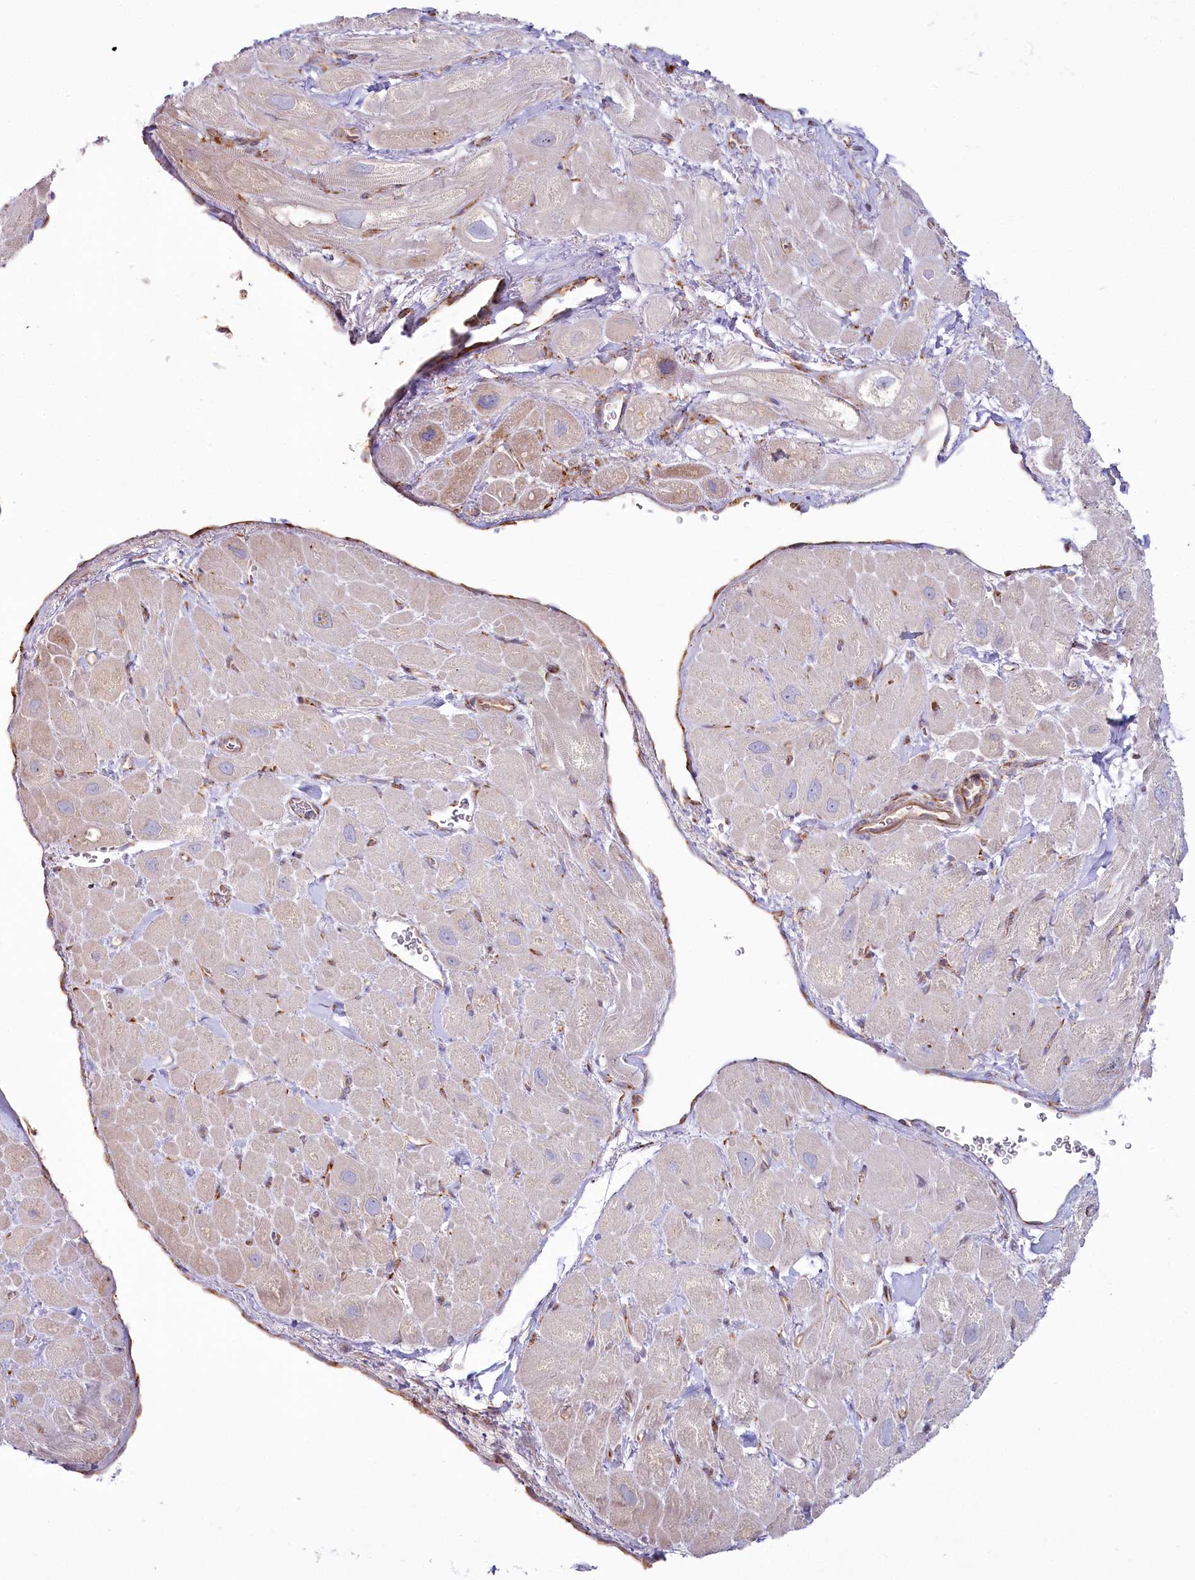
{"staining": {"intensity": "weak", "quantity": "<25%", "location": "cytoplasmic/membranous"}, "tissue": "heart muscle", "cell_type": "Cardiomyocytes", "image_type": "normal", "snomed": [{"axis": "morphology", "description": "Normal tissue, NOS"}, {"axis": "topography", "description": "Heart"}], "caption": "IHC micrograph of normal heart muscle: heart muscle stained with DAB (3,3'-diaminobenzidine) exhibits no significant protein expression in cardiomyocytes.", "gene": "POGLUT1", "patient": {"sex": "male", "age": 49}}